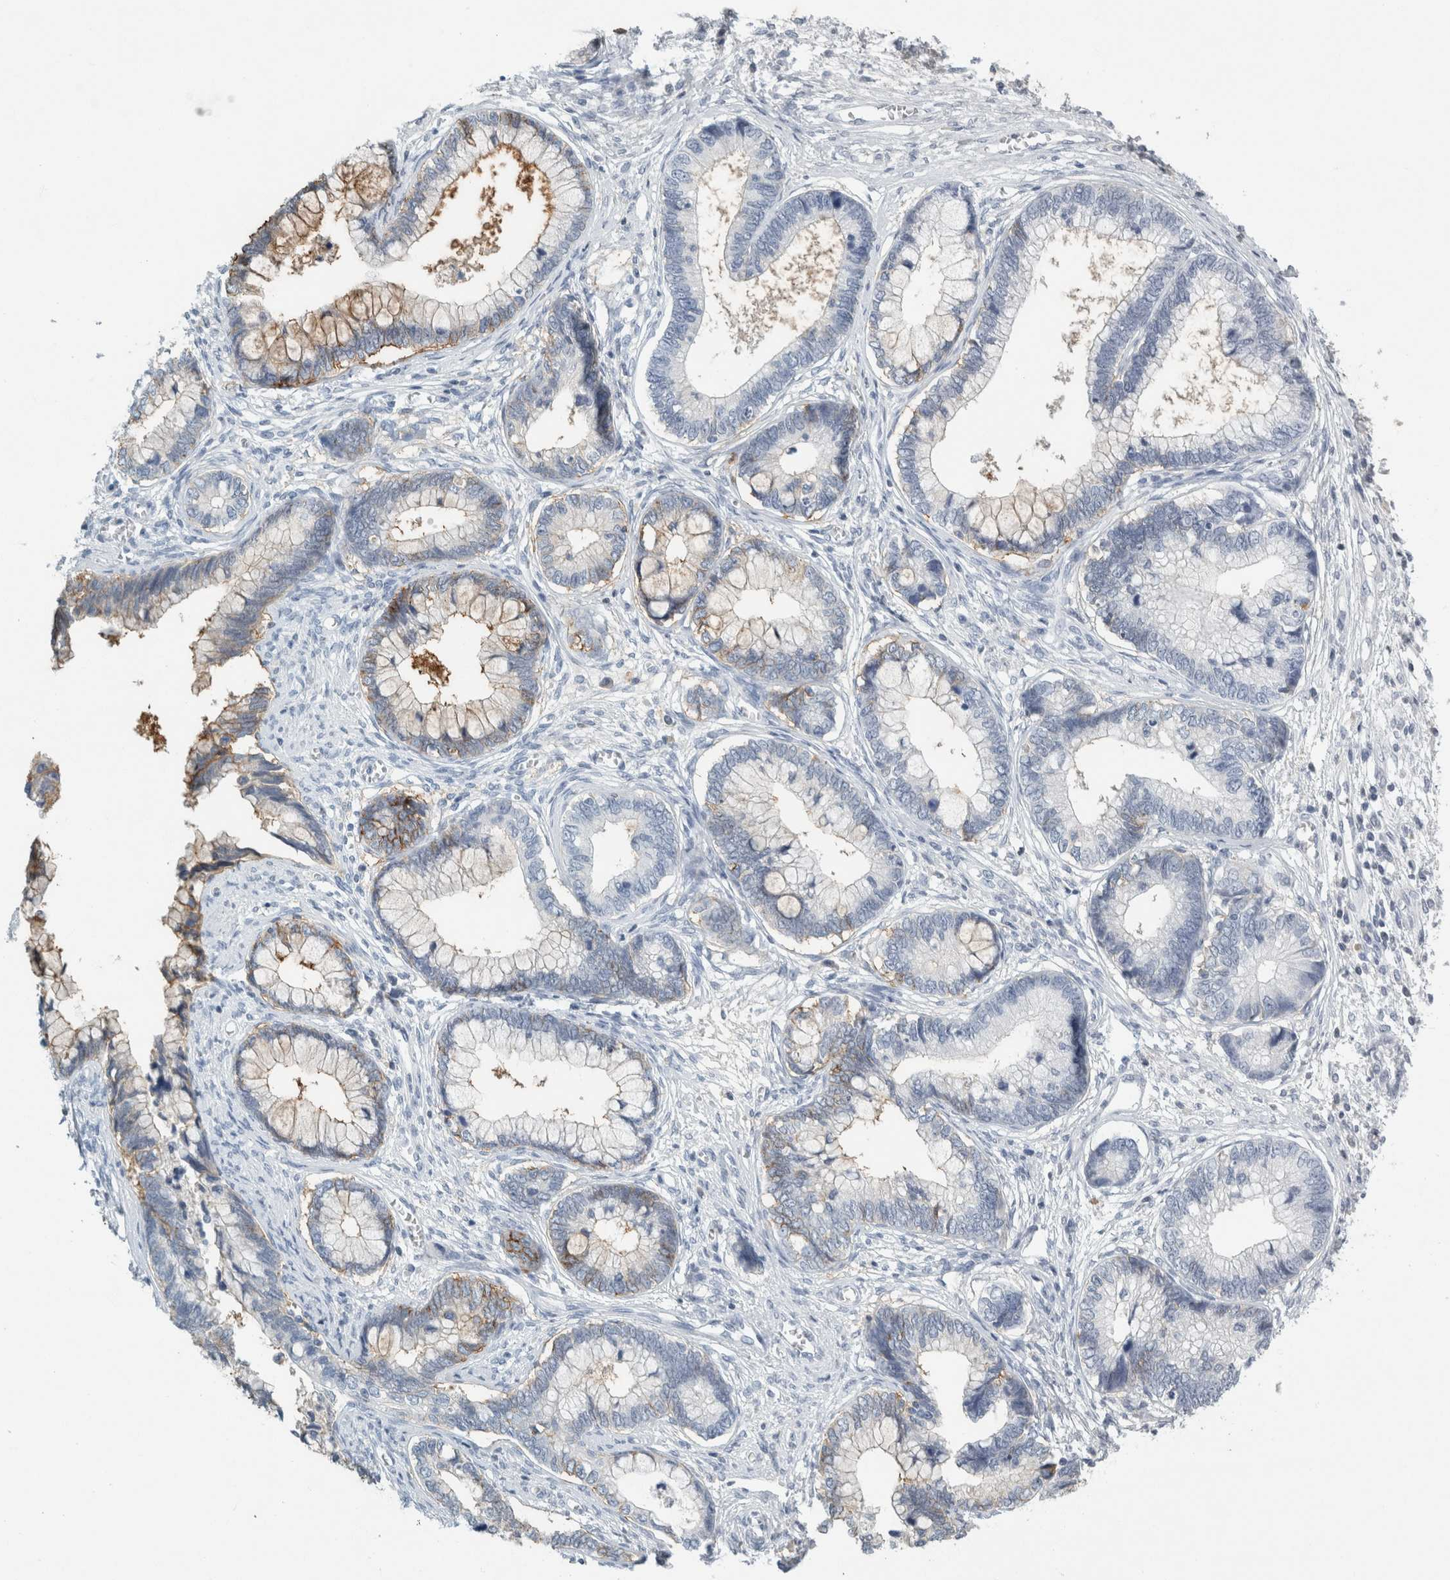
{"staining": {"intensity": "weak", "quantity": "<25%", "location": "cytoplasmic/membranous"}, "tissue": "cervical cancer", "cell_type": "Tumor cells", "image_type": "cancer", "snomed": [{"axis": "morphology", "description": "Adenocarcinoma, NOS"}, {"axis": "topography", "description": "Cervix"}], "caption": "A photomicrograph of adenocarcinoma (cervical) stained for a protein exhibits no brown staining in tumor cells.", "gene": "TSPAN8", "patient": {"sex": "female", "age": 44}}